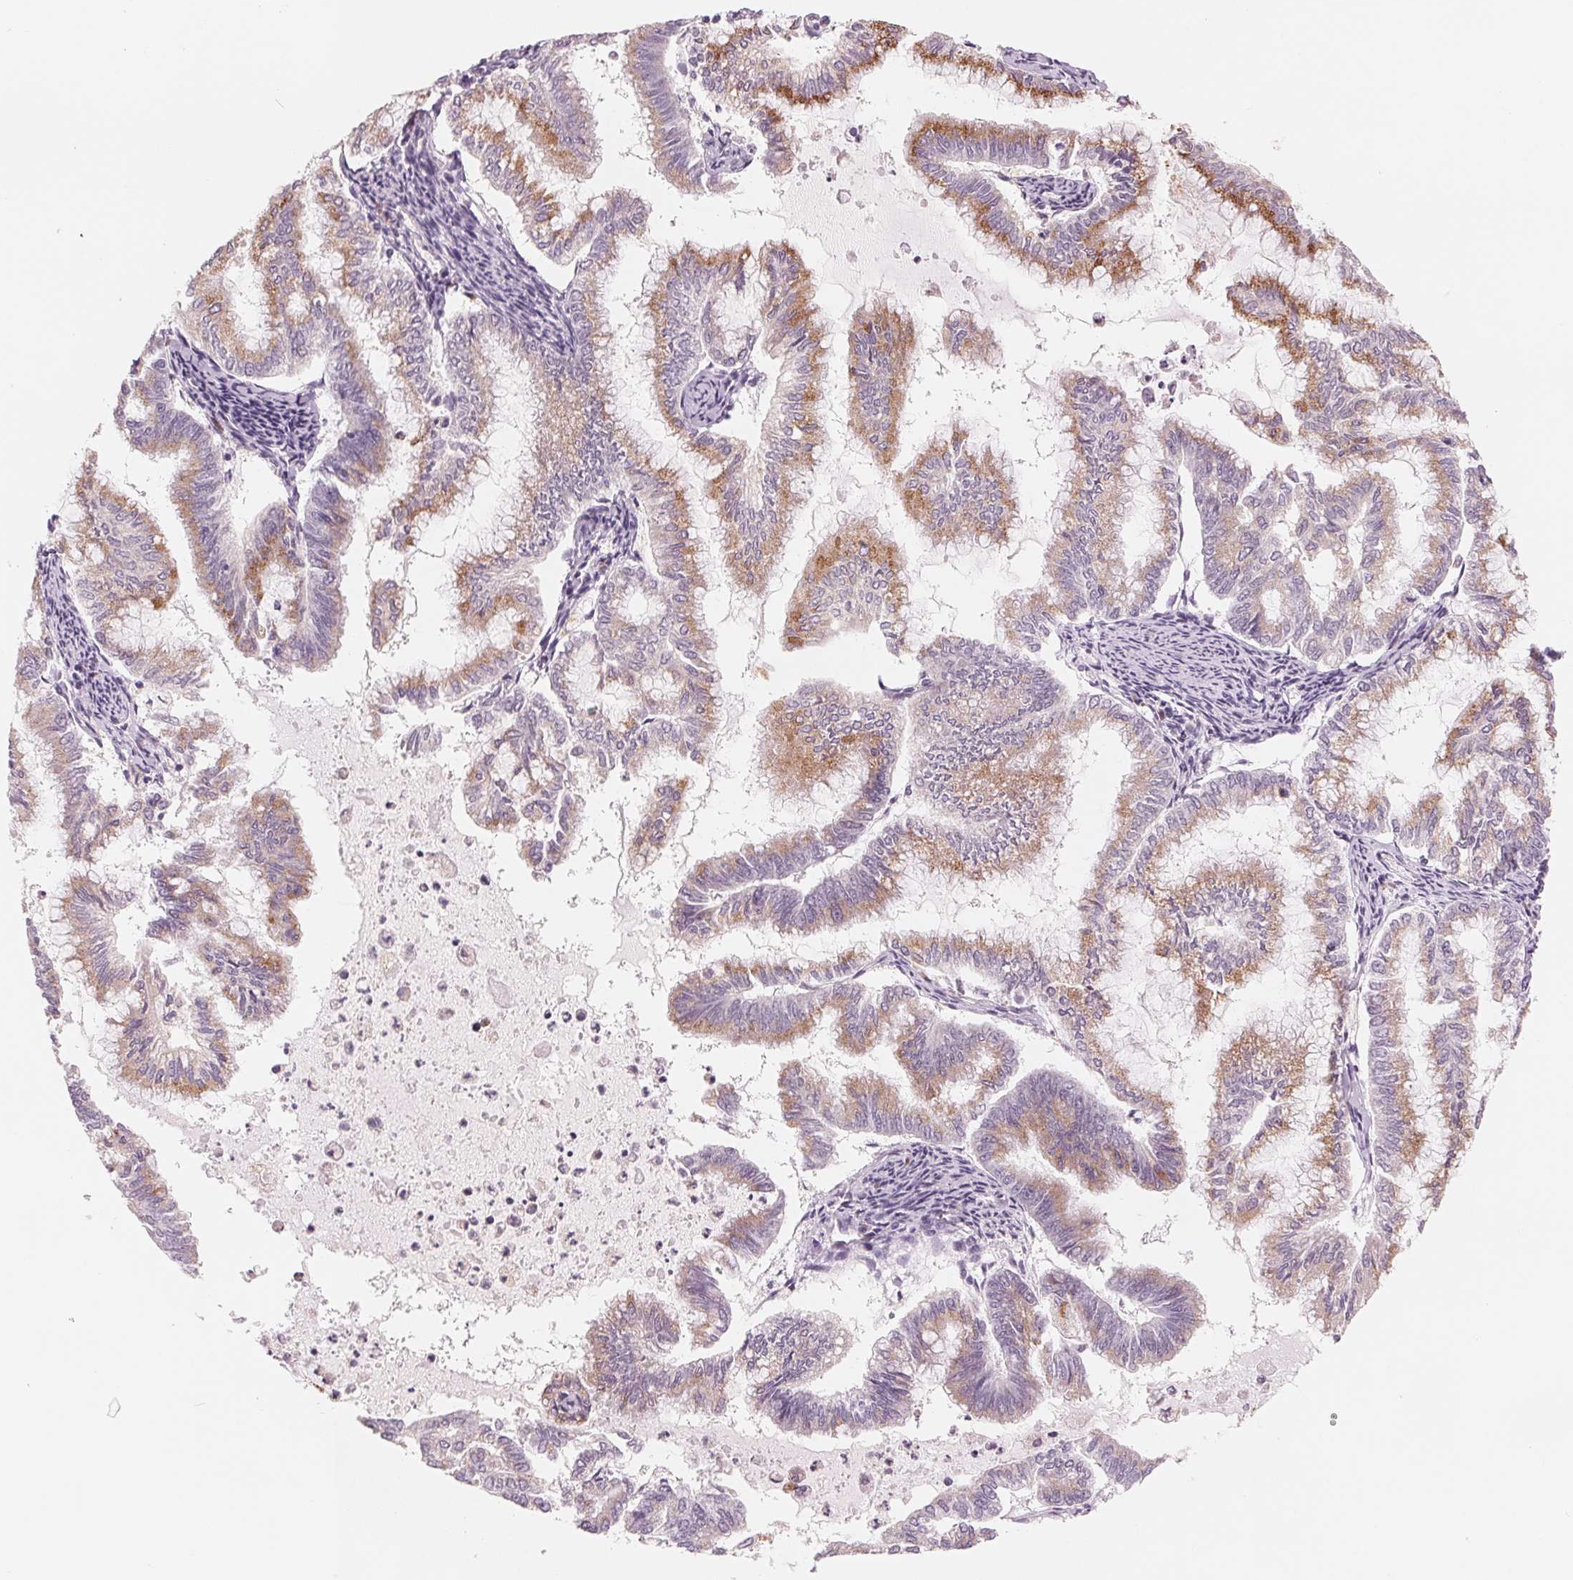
{"staining": {"intensity": "moderate", "quantity": "25%-75%", "location": "cytoplasmic/membranous"}, "tissue": "endometrial cancer", "cell_type": "Tumor cells", "image_type": "cancer", "snomed": [{"axis": "morphology", "description": "Adenocarcinoma, NOS"}, {"axis": "topography", "description": "Endometrium"}], "caption": "DAB immunohistochemical staining of adenocarcinoma (endometrial) shows moderate cytoplasmic/membranous protein staining in about 25%-75% of tumor cells. (Stains: DAB in brown, nuclei in blue, Microscopy: brightfield microscopy at high magnification).", "gene": "IL9R", "patient": {"sex": "female", "age": 79}}